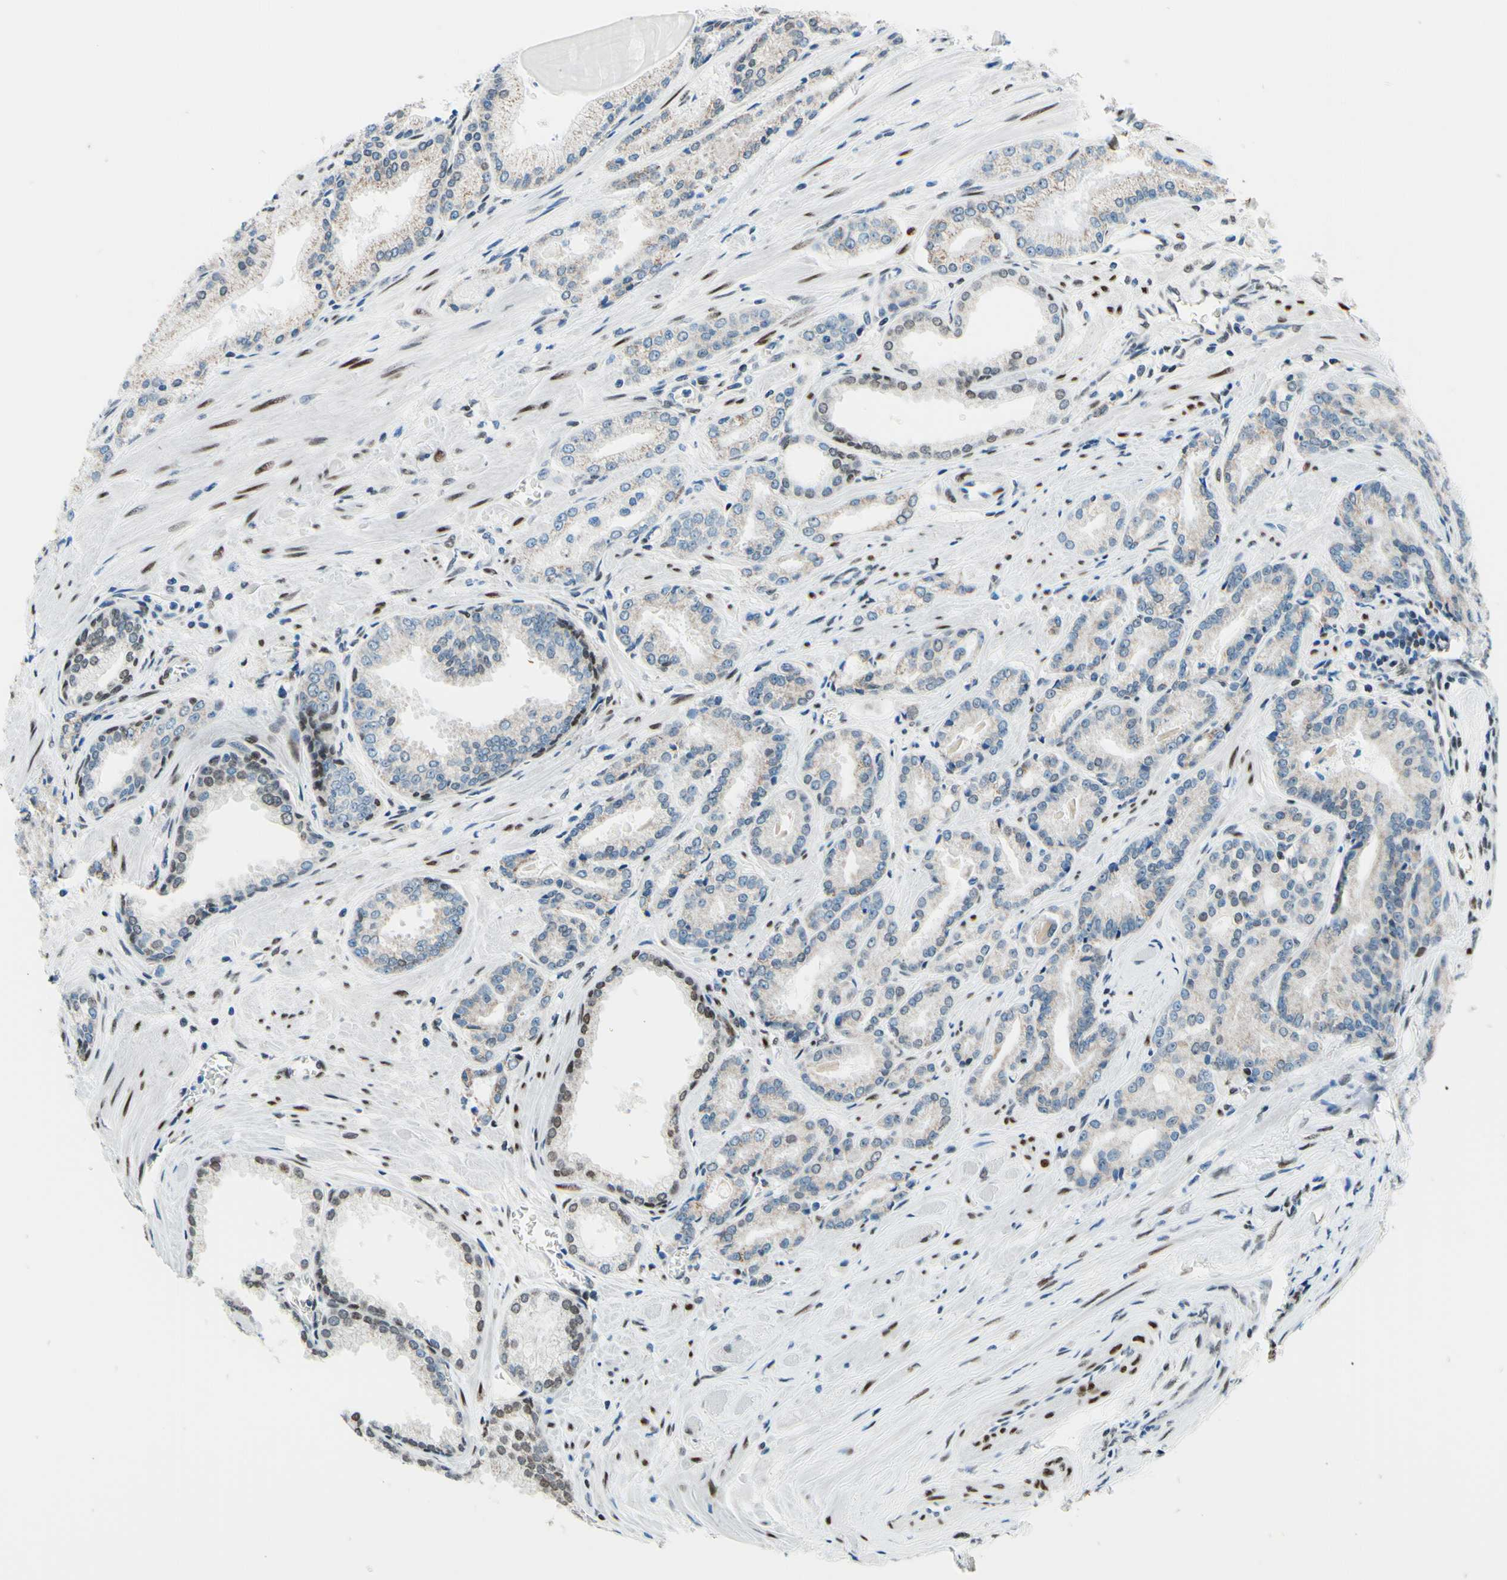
{"staining": {"intensity": "weak", "quantity": "25%-75%", "location": "cytoplasmic/membranous"}, "tissue": "prostate cancer", "cell_type": "Tumor cells", "image_type": "cancer", "snomed": [{"axis": "morphology", "description": "Adenocarcinoma, Low grade"}, {"axis": "topography", "description": "Prostate"}], "caption": "High-power microscopy captured an immunohistochemistry histopathology image of prostate cancer, revealing weak cytoplasmic/membranous expression in approximately 25%-75% of tumor cells.", "gene": "CBX7", "patient": {"sex": "male", "age": 59}}